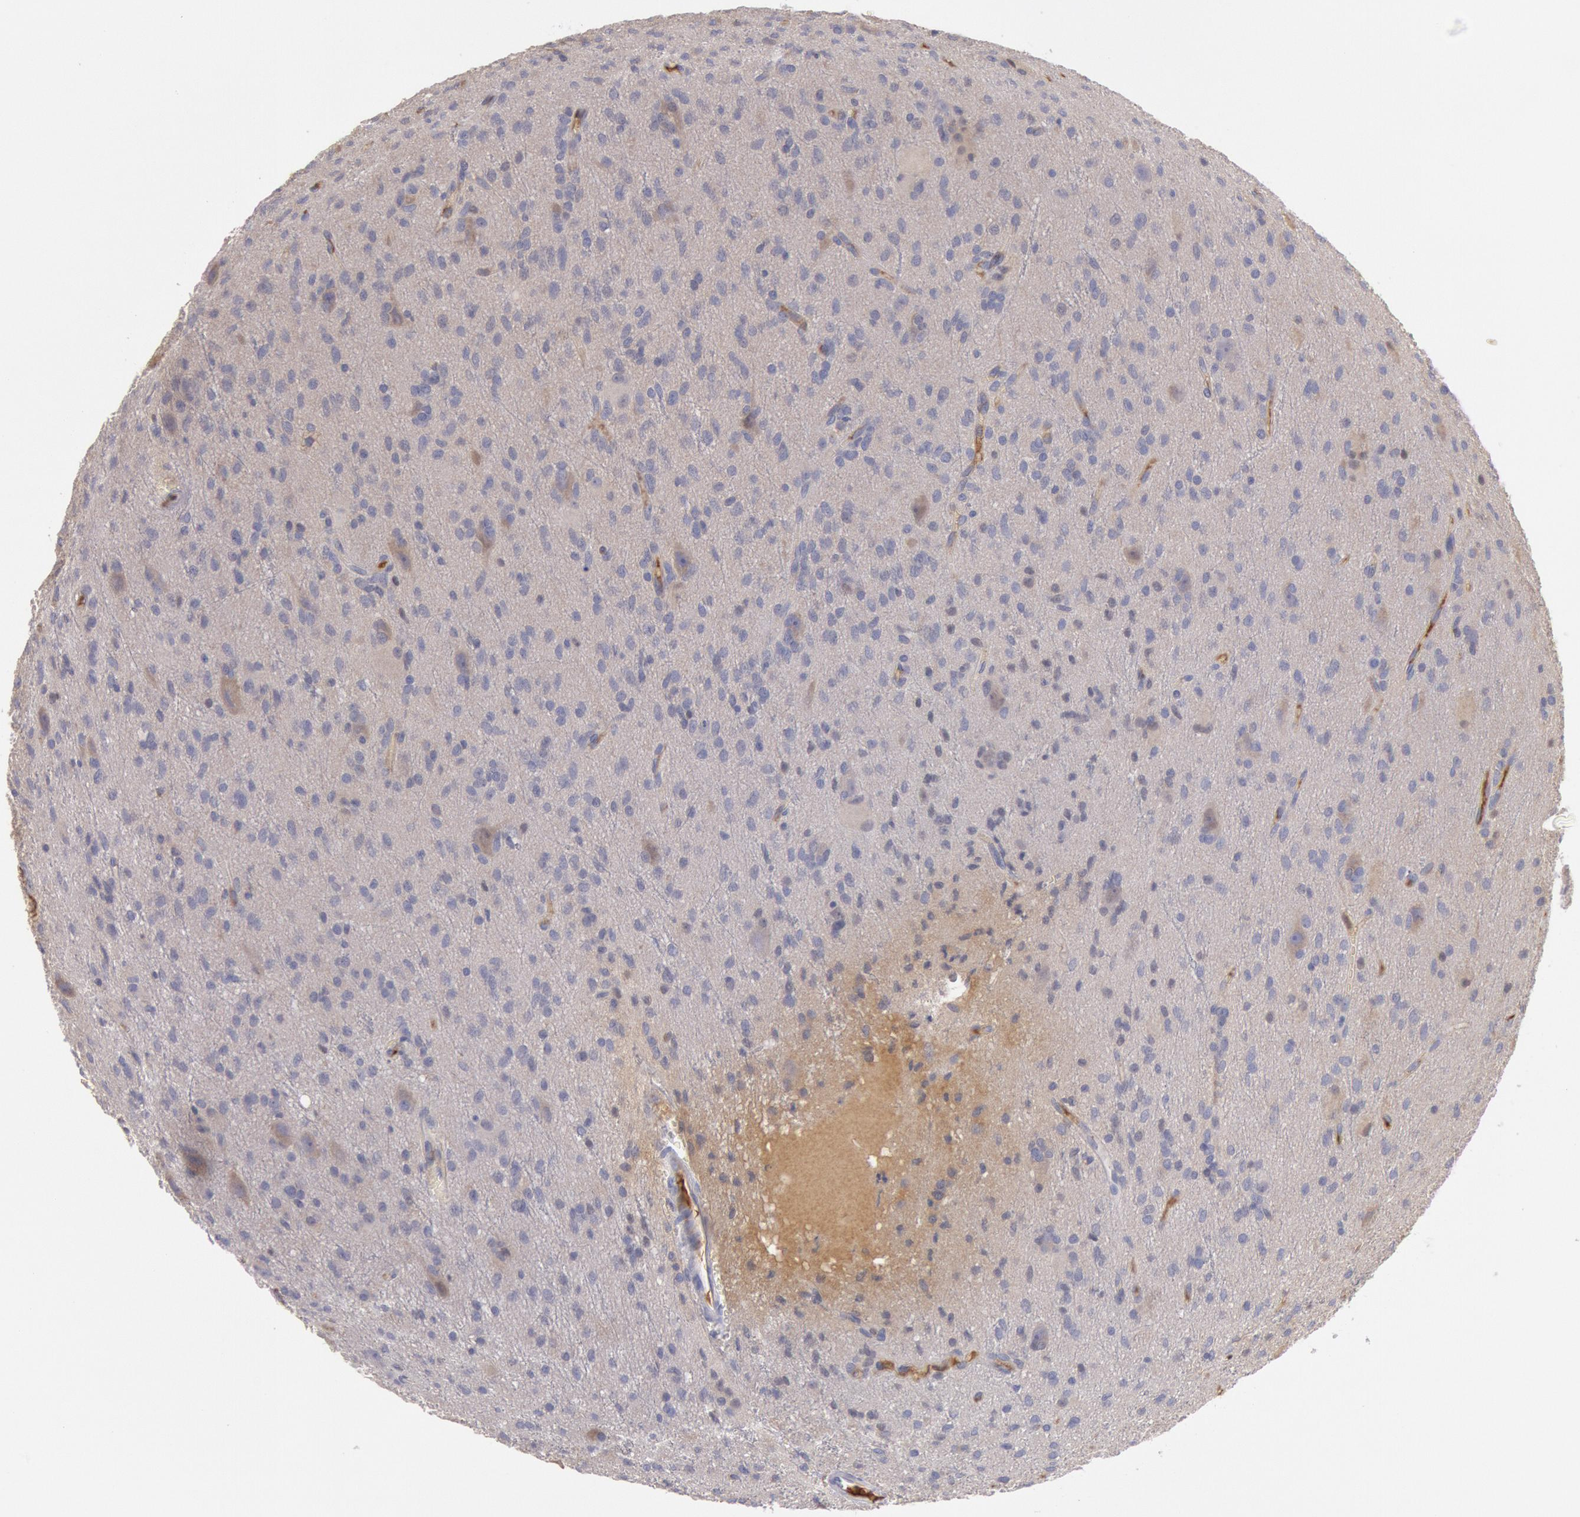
{"staining": {"intensity": "negative", "quantity": "none", "location": "none"}, "tissue": "glioma", "cell_type": "Tumor cells", "image_type": "cancer", "snomed": [{"axis": "morphology", "description": "Glioma, malignant, Low grade"}, {"axis": "topography", "description": "Brain"}], "caption": "A high-resolution photomicrograph shows IHC staining of glioma, which demonstrates no significant positivity in tumor cells.", "gene": "IGHA1", "patient": {"sex": "female", "age": 15}}